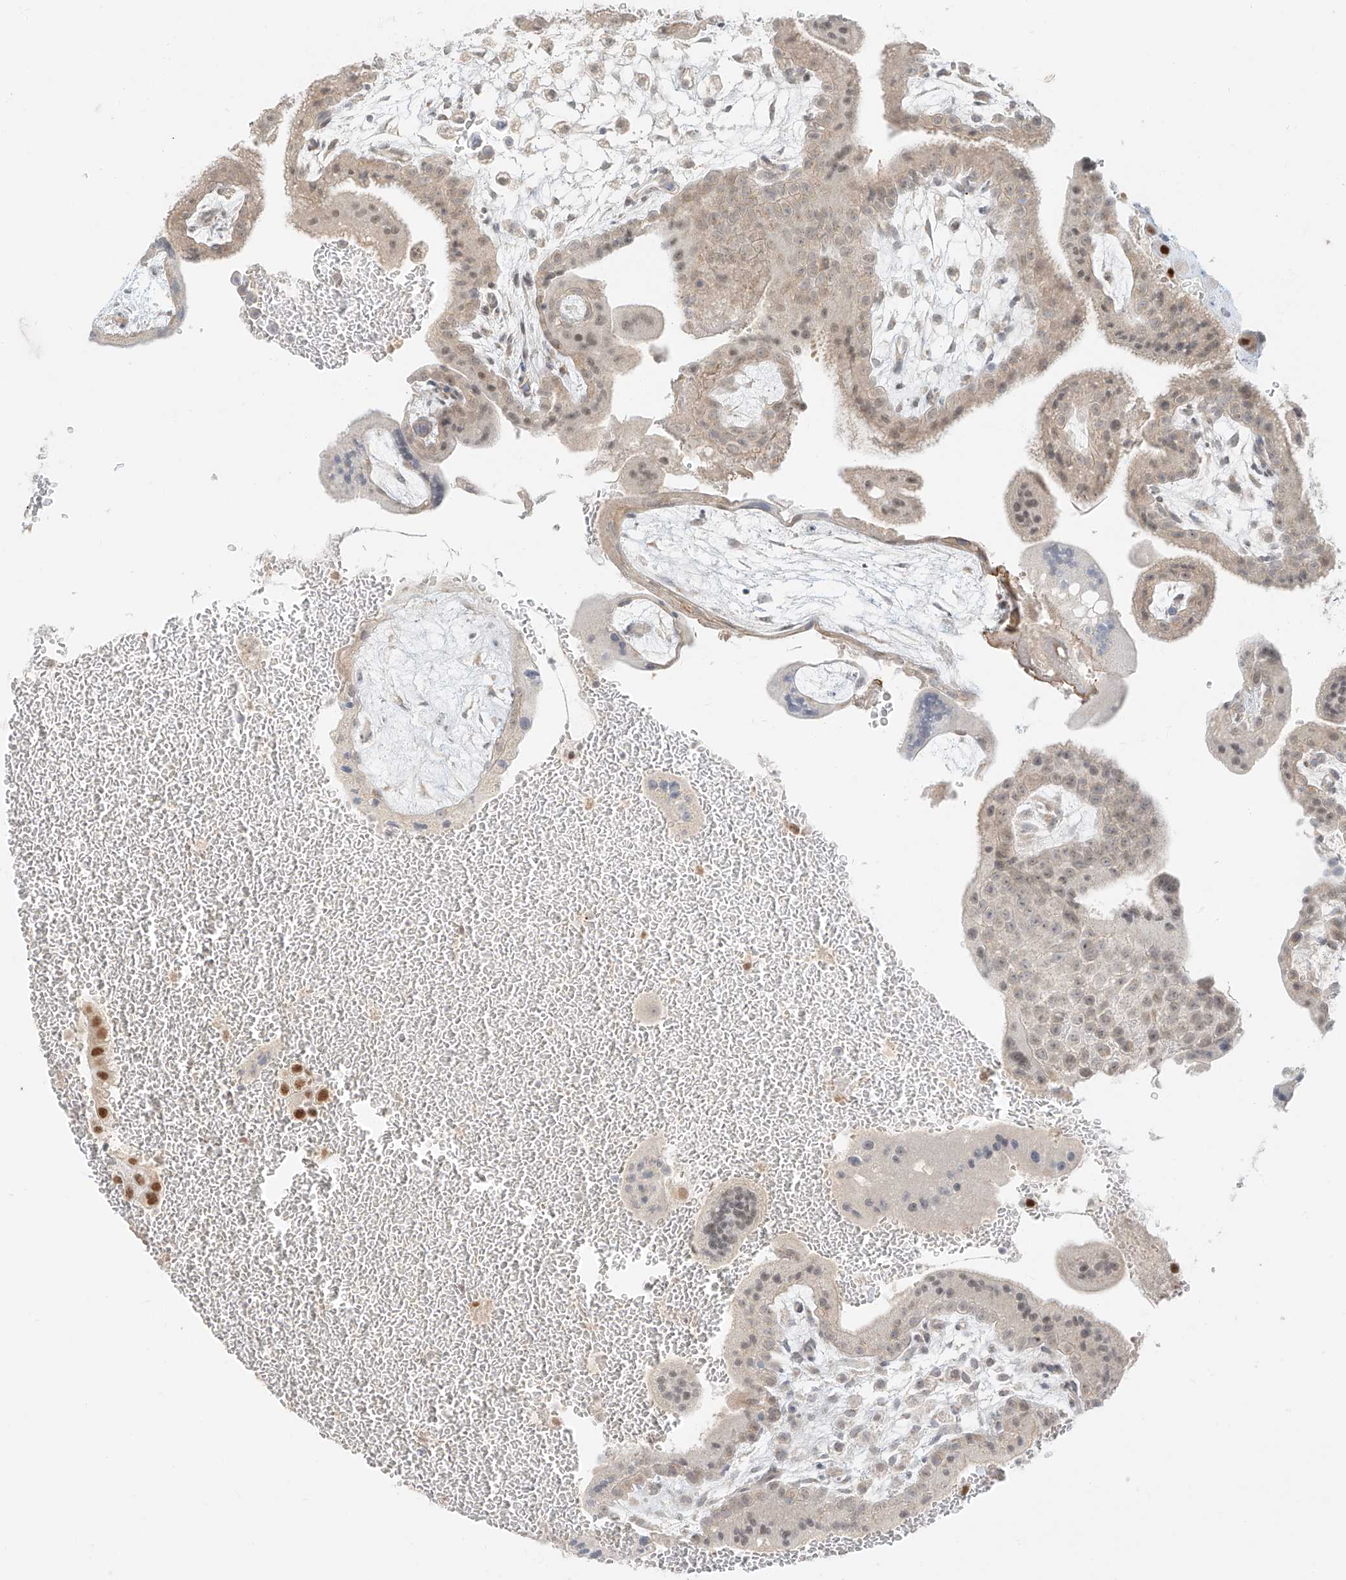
{"staining": {"intensity": "weak", "quantity": ">75%", "location": "nuclear"}, "tissue": "placenta", "cell_type": "Trophoblastic cells", "image_type": "normal", "snomed": [{"axis": "morphology", "description": "Normal tissue, NOS"}, {"axis": "topography", "description": "Placenta"}], "caption": "Brown immunohistochemical staining in benign placenta reveals weak nuclear staining in about >75% of trophoblastic cells.", "gene": "ZNF774", "patient": {"sex": "female", "age": 35}}